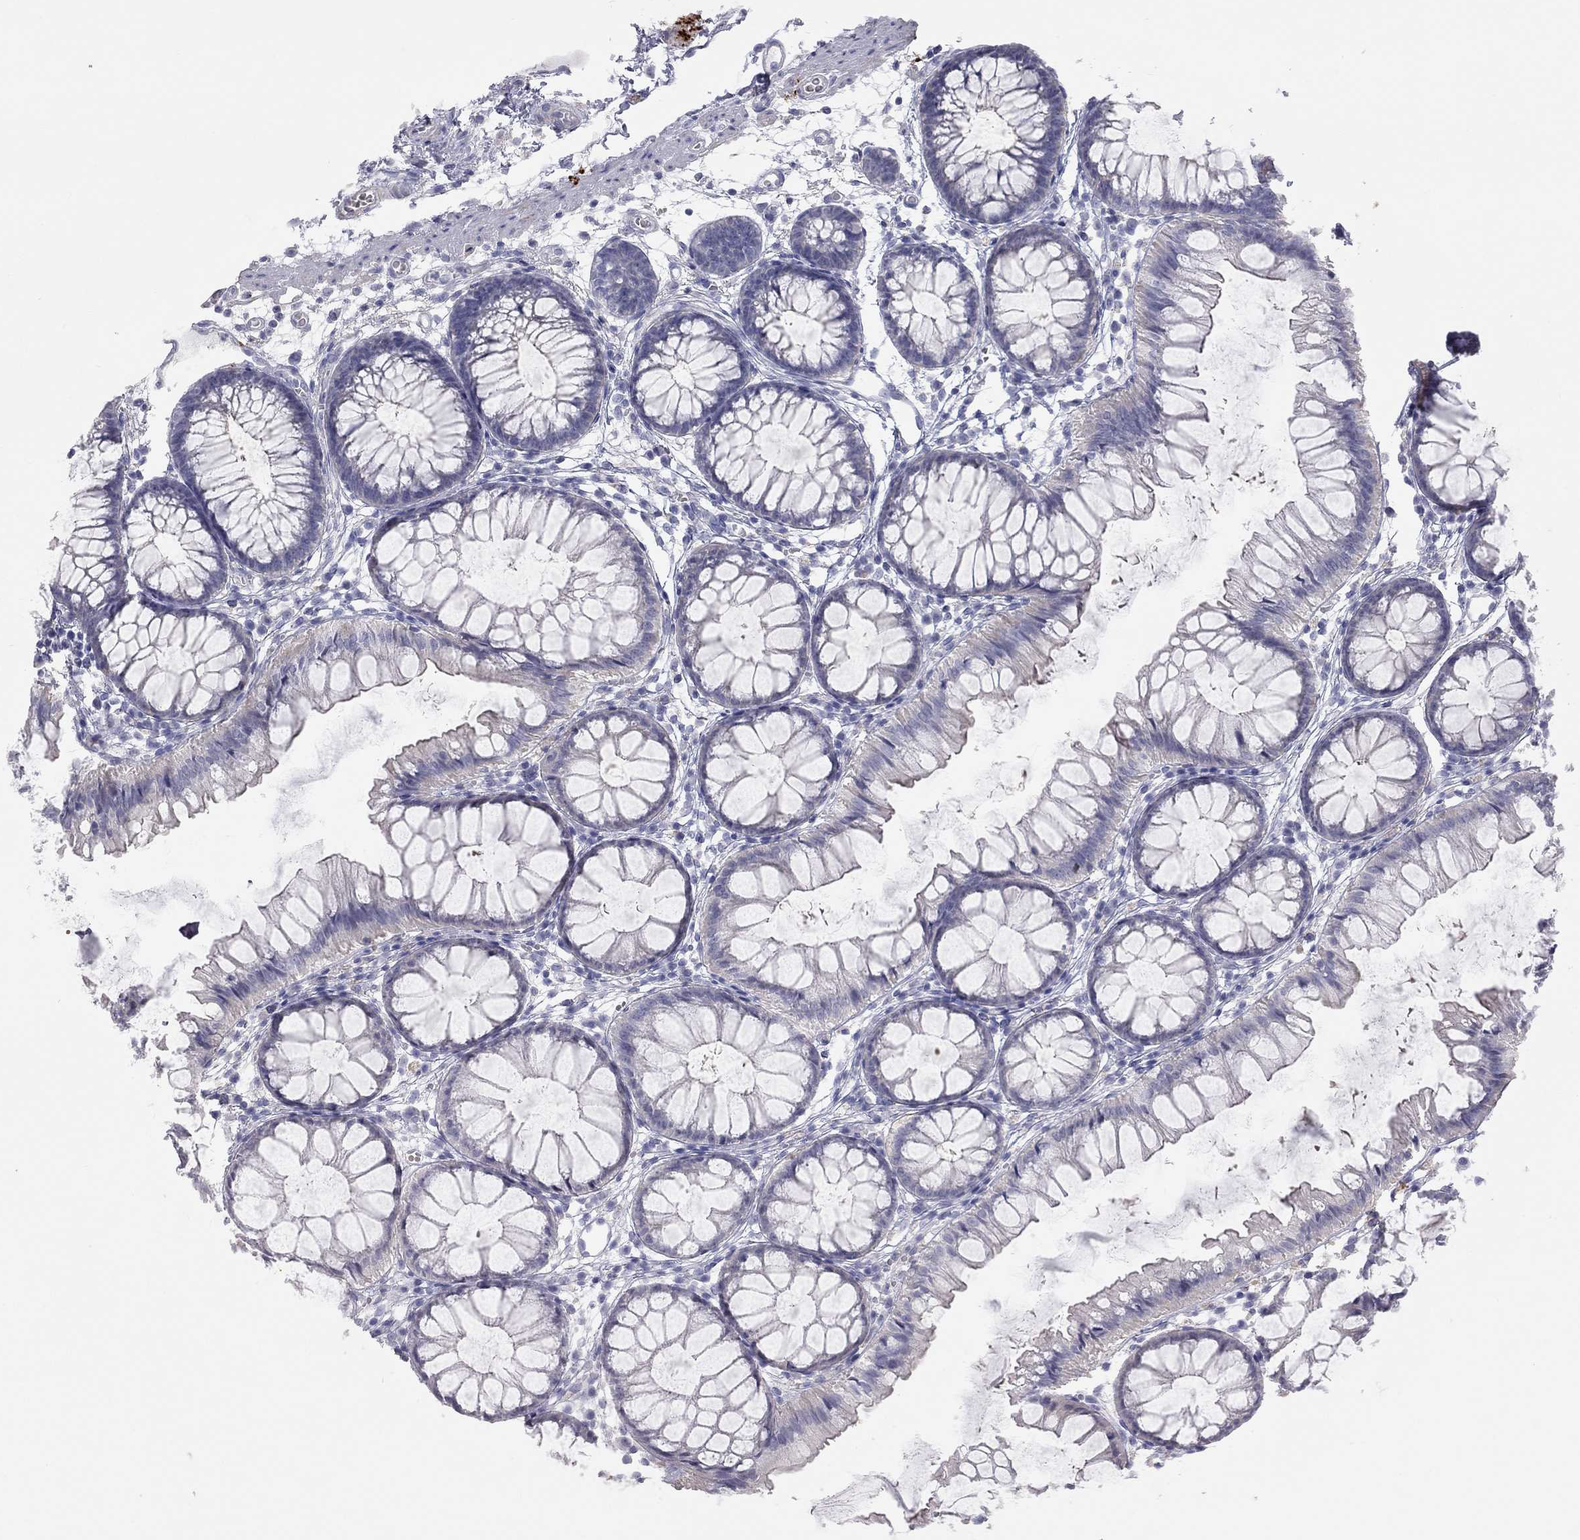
{"staining": {"intensity": "negative", "quantity": "none", "location": "none"}, "tissue": "colon", "cell_type": "Endothelial cells", "image_type": "normal", "snomed": [{"axis": "morphology", "description": "Normal tissue, NOS"}, {"axis": "morphology", "description": "Adenocarcinoma, NOS"}, {"axis": "topography", "description": "Colon"}], "caption": "DAB (3,3'-diaminobenzidine) immunohistochemical staining of unremarkable colon shows no significant staining in endothelial cells. (DAB (3,3'-diaminobenzidine) immunohistochemistry (IHC), high magnification).", "gene": "ADCYAP1", "patient": {"sex": "male", "age": 65}}